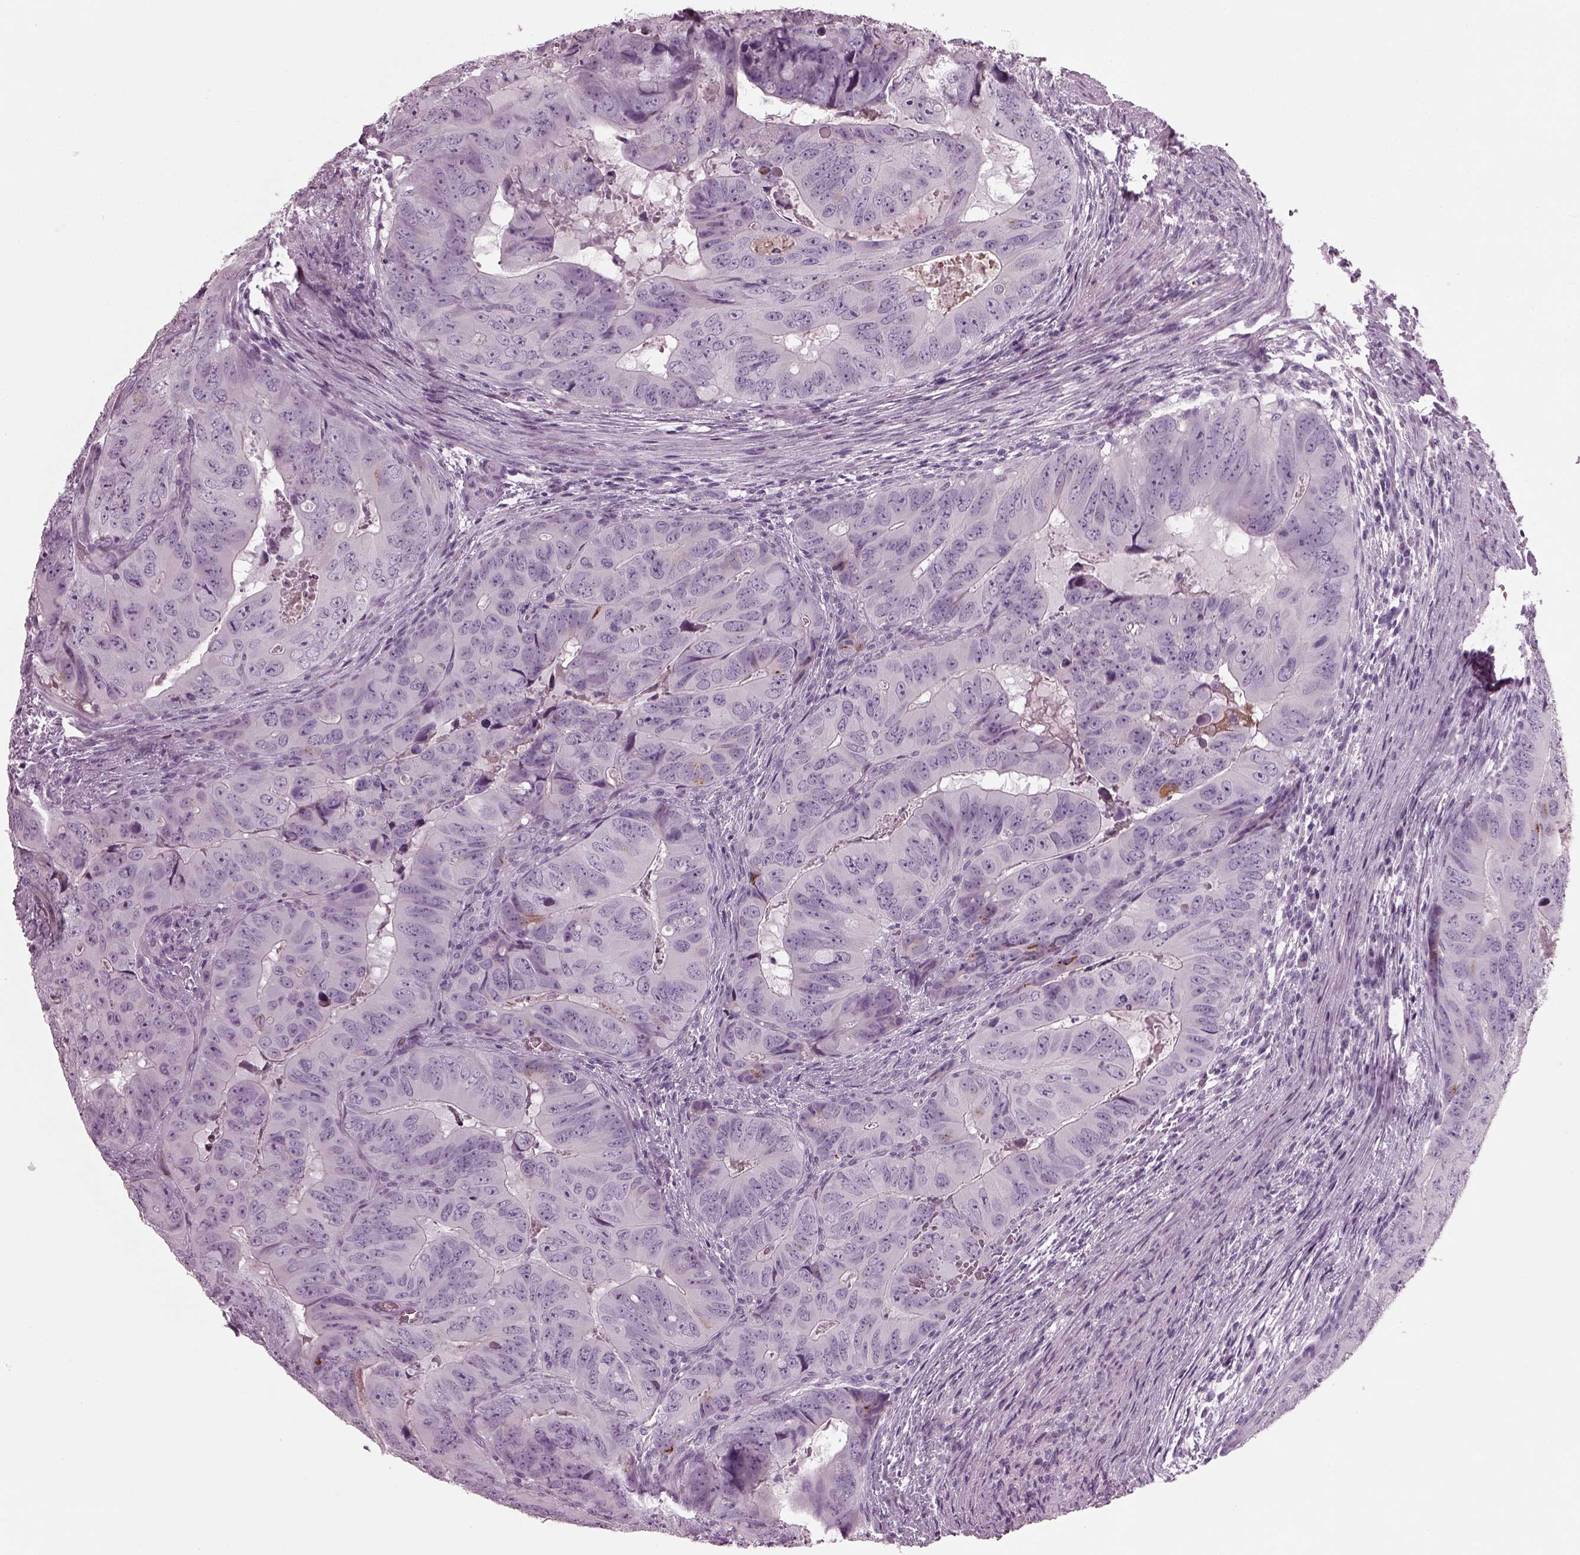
{"staining": {"intensity": "negative", "quantity": "none", "location": "none"}, "tissue": "colorectal cancer", "cell_type": "Tumor cells", "image_type": "cancer", "snomed": [{"axis": "morphology", "description": "Adenocarcinoma, NOS"}, {"axis": "topography", "description": "Colon"}], "caption": "High power microscopy photomicrograph of an IHC photomicrograph of adenocarcinoma (colorectal), revealing no significant positivity in tumor cells.", "gene": "DPYSL5", "patient": {"sex": "male", "age": 79}}